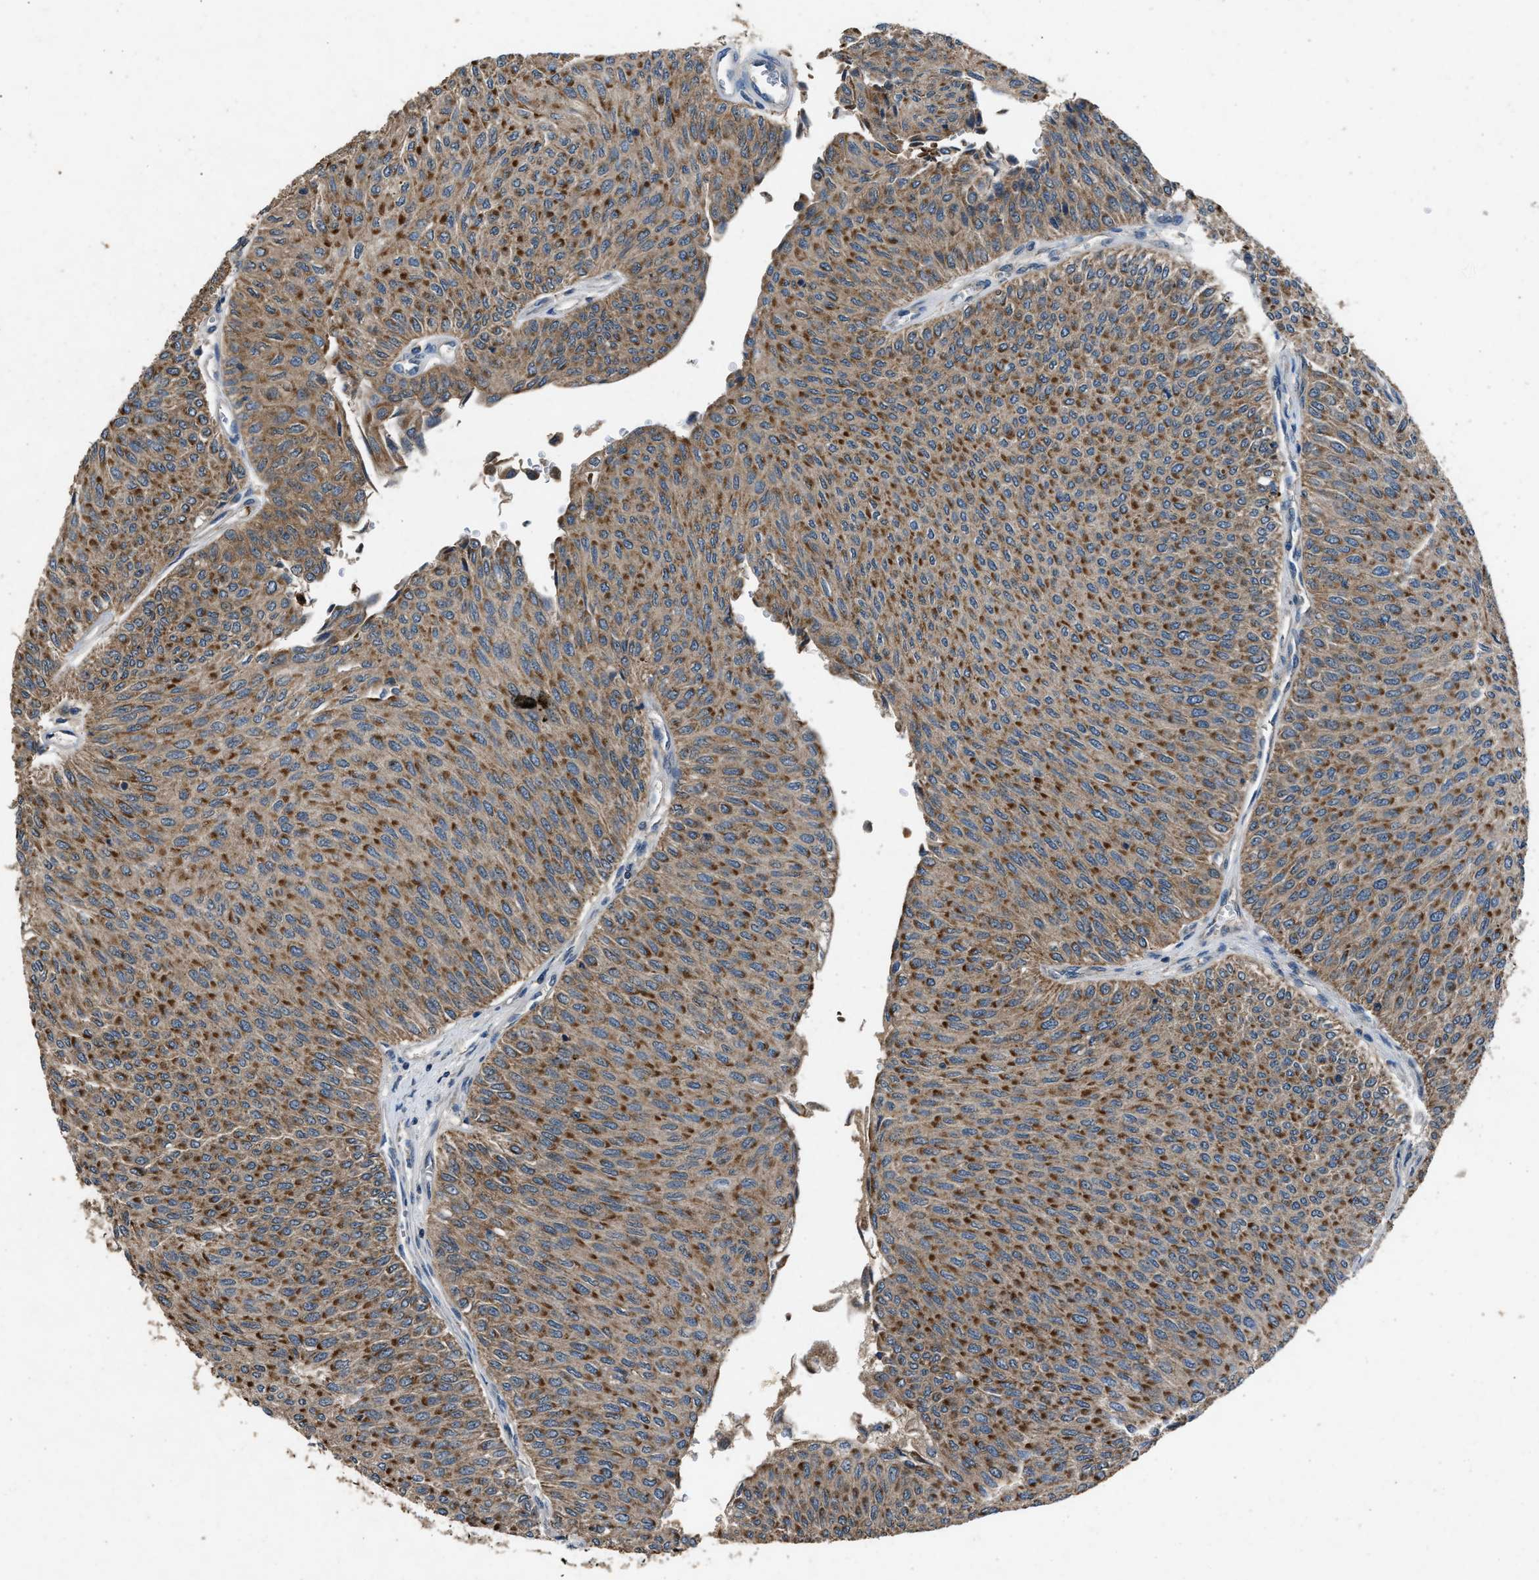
{"staining": {"intensity": "moderate", "quantity": ">75%", "location": "cytoplasmic/membranous"}, "tissue": "urothelial cancer", "cell_type": "Tumor cells", "image_type": "cancer", "snomed": [{"axis": "morphology", "description": "Urothelial carcinoma, Low grade"}, {"axis": "topography", "description": "Urinary bladder"}], "caption": "A histopathology image showing moderate cytoplasmic/membranous staining in about >75% of tumor cells in urothelial cancer, as visualized by brown immunohistochemical staining.", "gene": "PPID", "patient": {"sex": "male", "age": 78}}